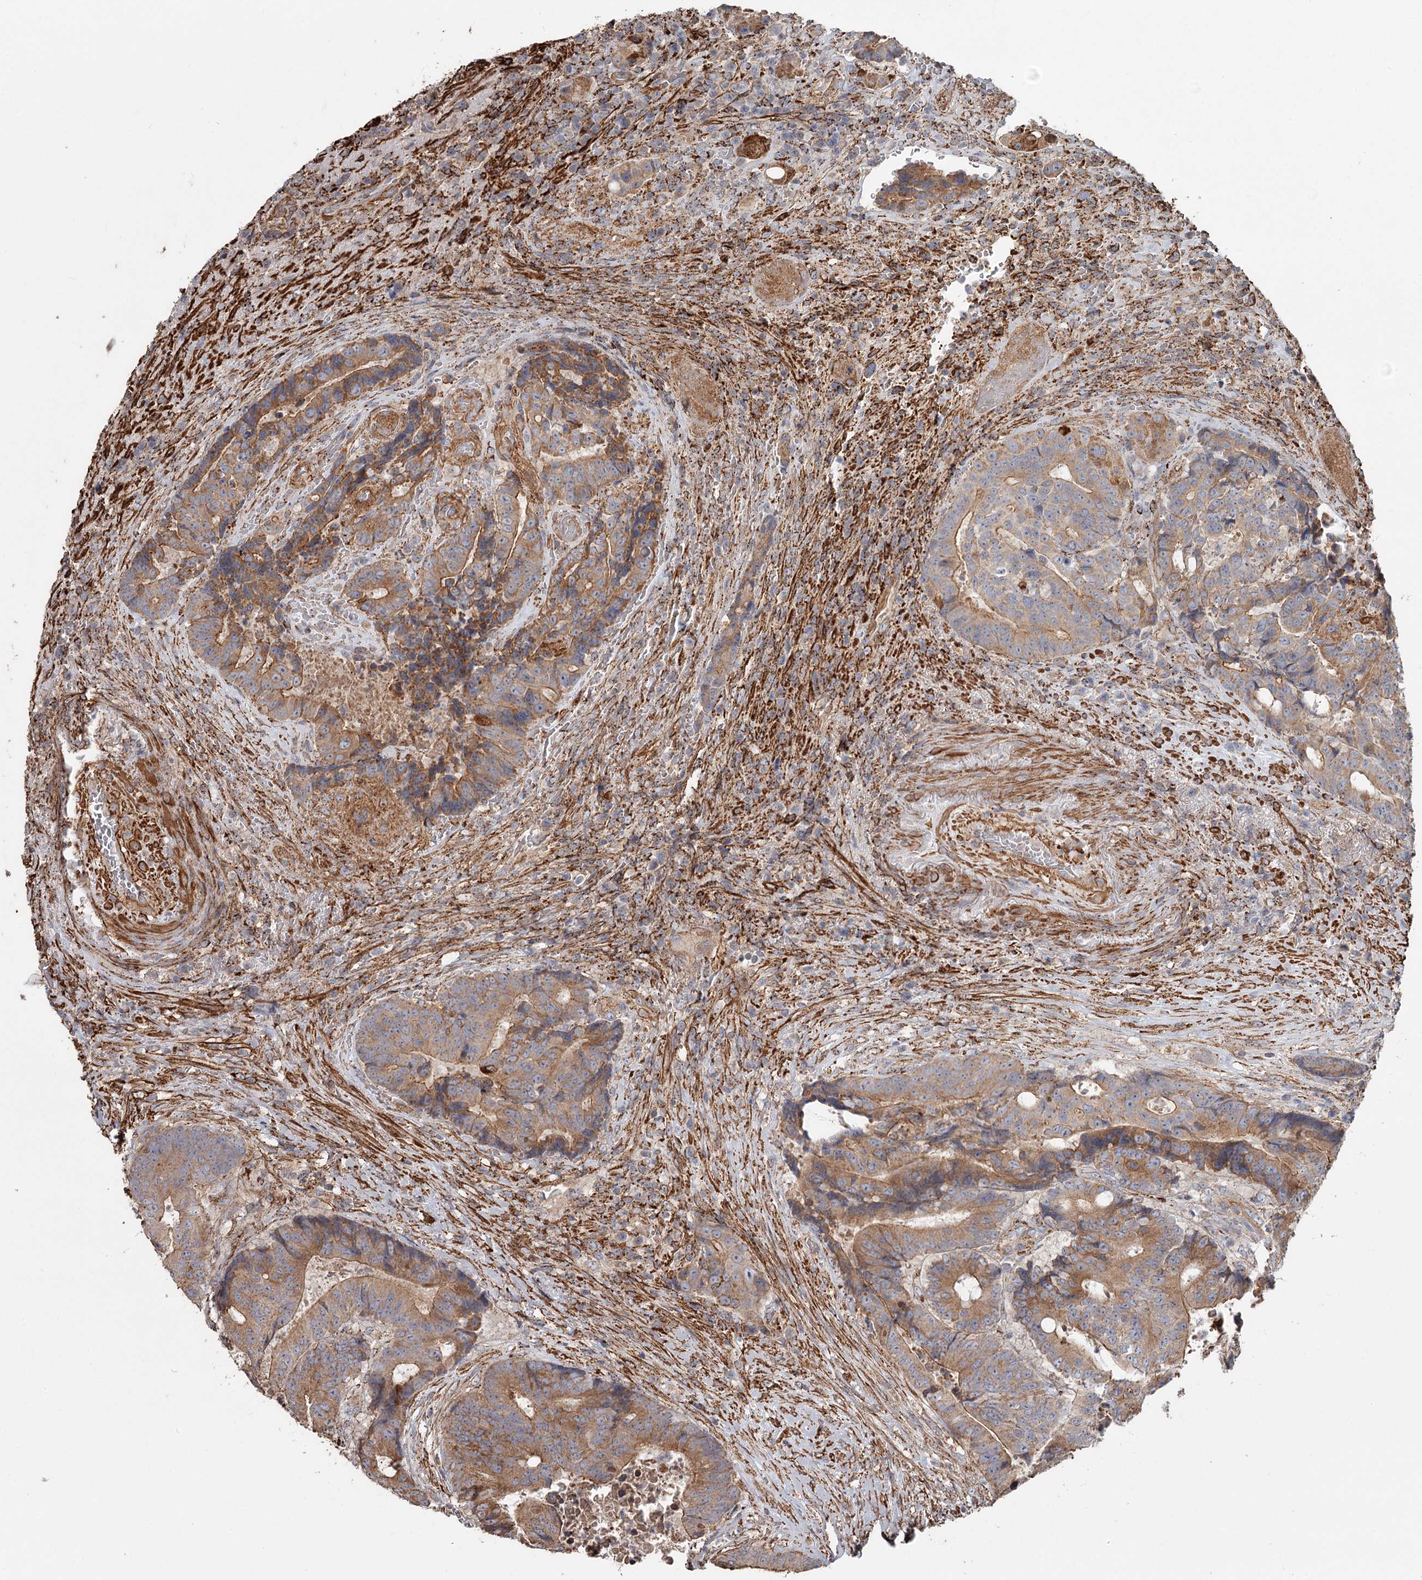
{"staining": {"intensity": "moderate", "quantity": ">75%", "location": "cytoplasmic/membranous"}, "tissue": "colorectal cancer", "cell_type": "Tumor cells", "image_type": "cancer", "snomed": [{"axis": "morphology", "description": "Adenocarcinoma, NOS"}, {"axis": "topography", "description": "Rectum"}], "caption": "The immunohistochemical stain labels moderate cytoplasmic/membranous expression in tumor cells of adenocarcinoma (colorectal) tissue.", "gene": "DHRS9", "patient": {"sex": "male", "age": 69}}